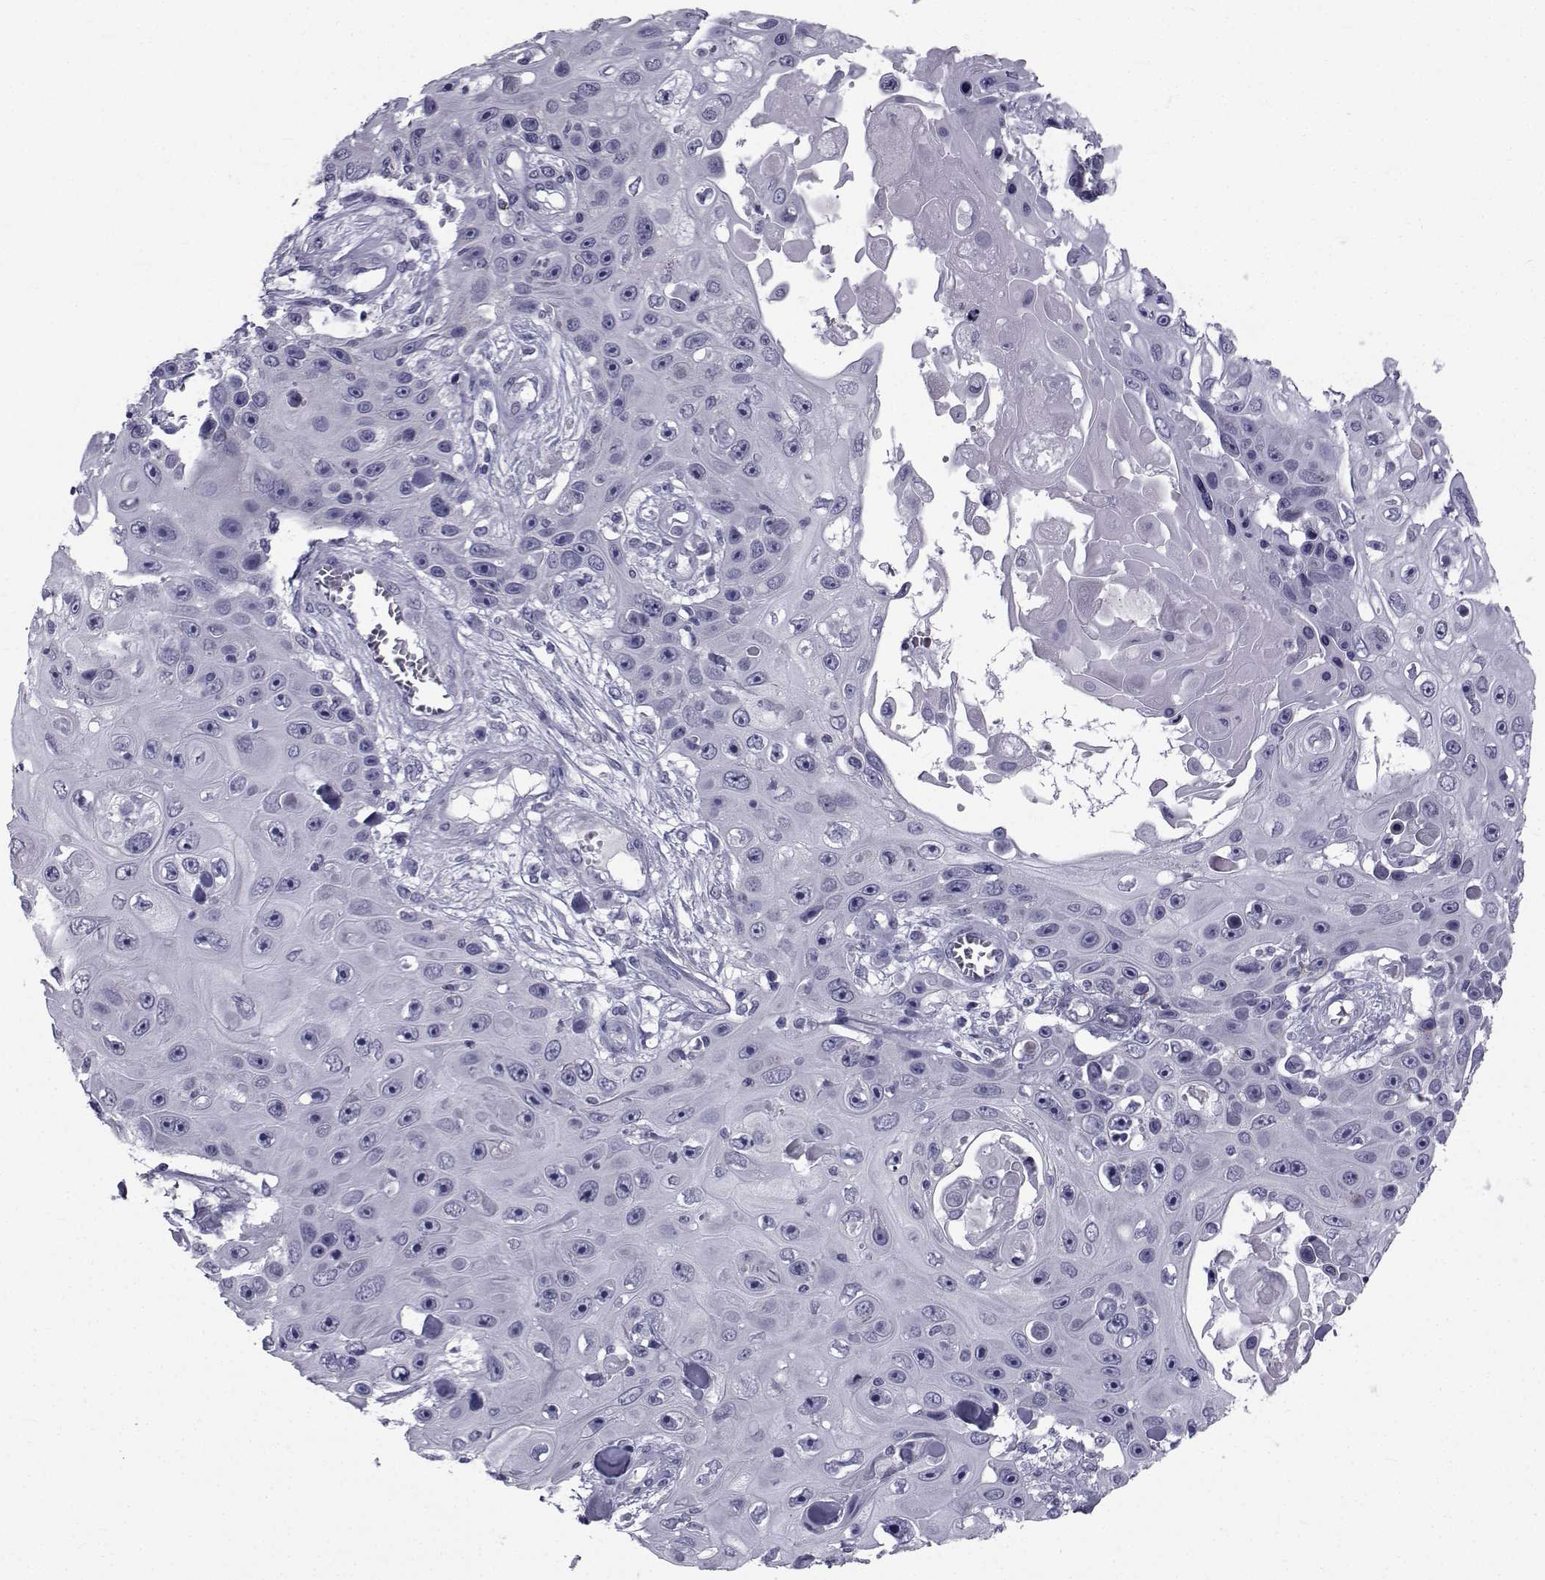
{"staining": {"intensity": "negative", "quantity": "none", "location": "none"}, "tissue": "skin cancer", "cell_type": "Tumor cells", "image_type": "cancer", "snomed": [{"axis": "morphology", "description": "Squamous cell carcinoma, NOS"}, {"axis": "topography", "description": "Skin"}], "caption": "High power microscopy histopathology image of an immunohistochemistry micrograph of skin squamous cell carcinoma, revealing no significant staining in tumor cells.", "gene": "FDXR", "patient": {"sex": "male", "age": 82}}